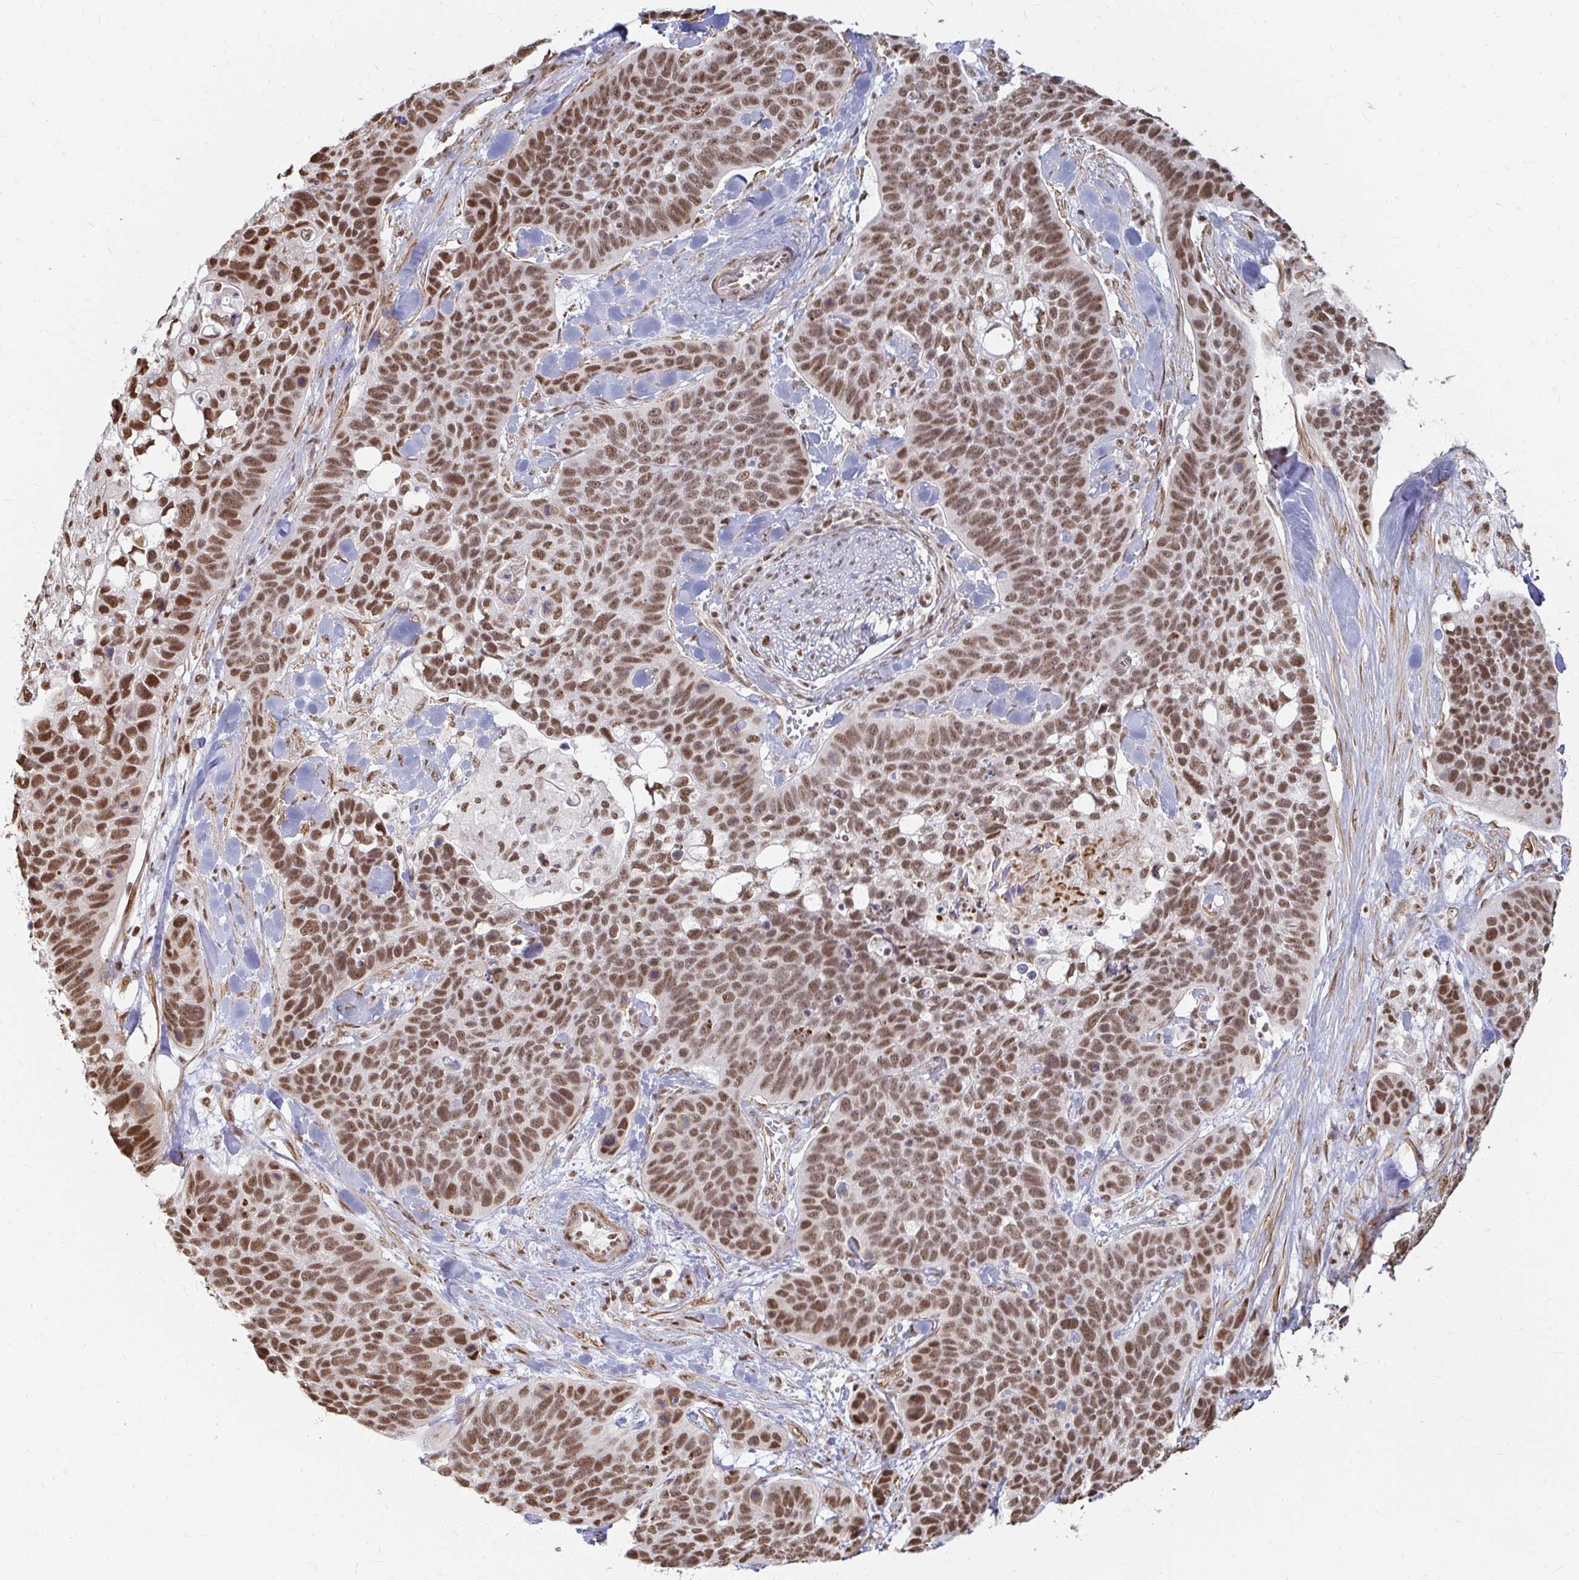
{"staining": {"intensity": "strong", "quantity": ">75%", "location": "nuclear"}, "tissue": "lung cancer", "cell_type": "Tumor cells", "image_type": "cancer", "snomed": [{"axis": "morphology", "description": "Squamous cell carcinoma, NOS"}, {"axis": "topography", "description": "Lung"}], "caption": "Protein expression analysis of squamous cell carcinoma (lung) exhibits strong nuclear staining in approximately >75% of tumor cells.", "gene": "HNRNPU", "patient": {"sex": "male", "age": 62}}